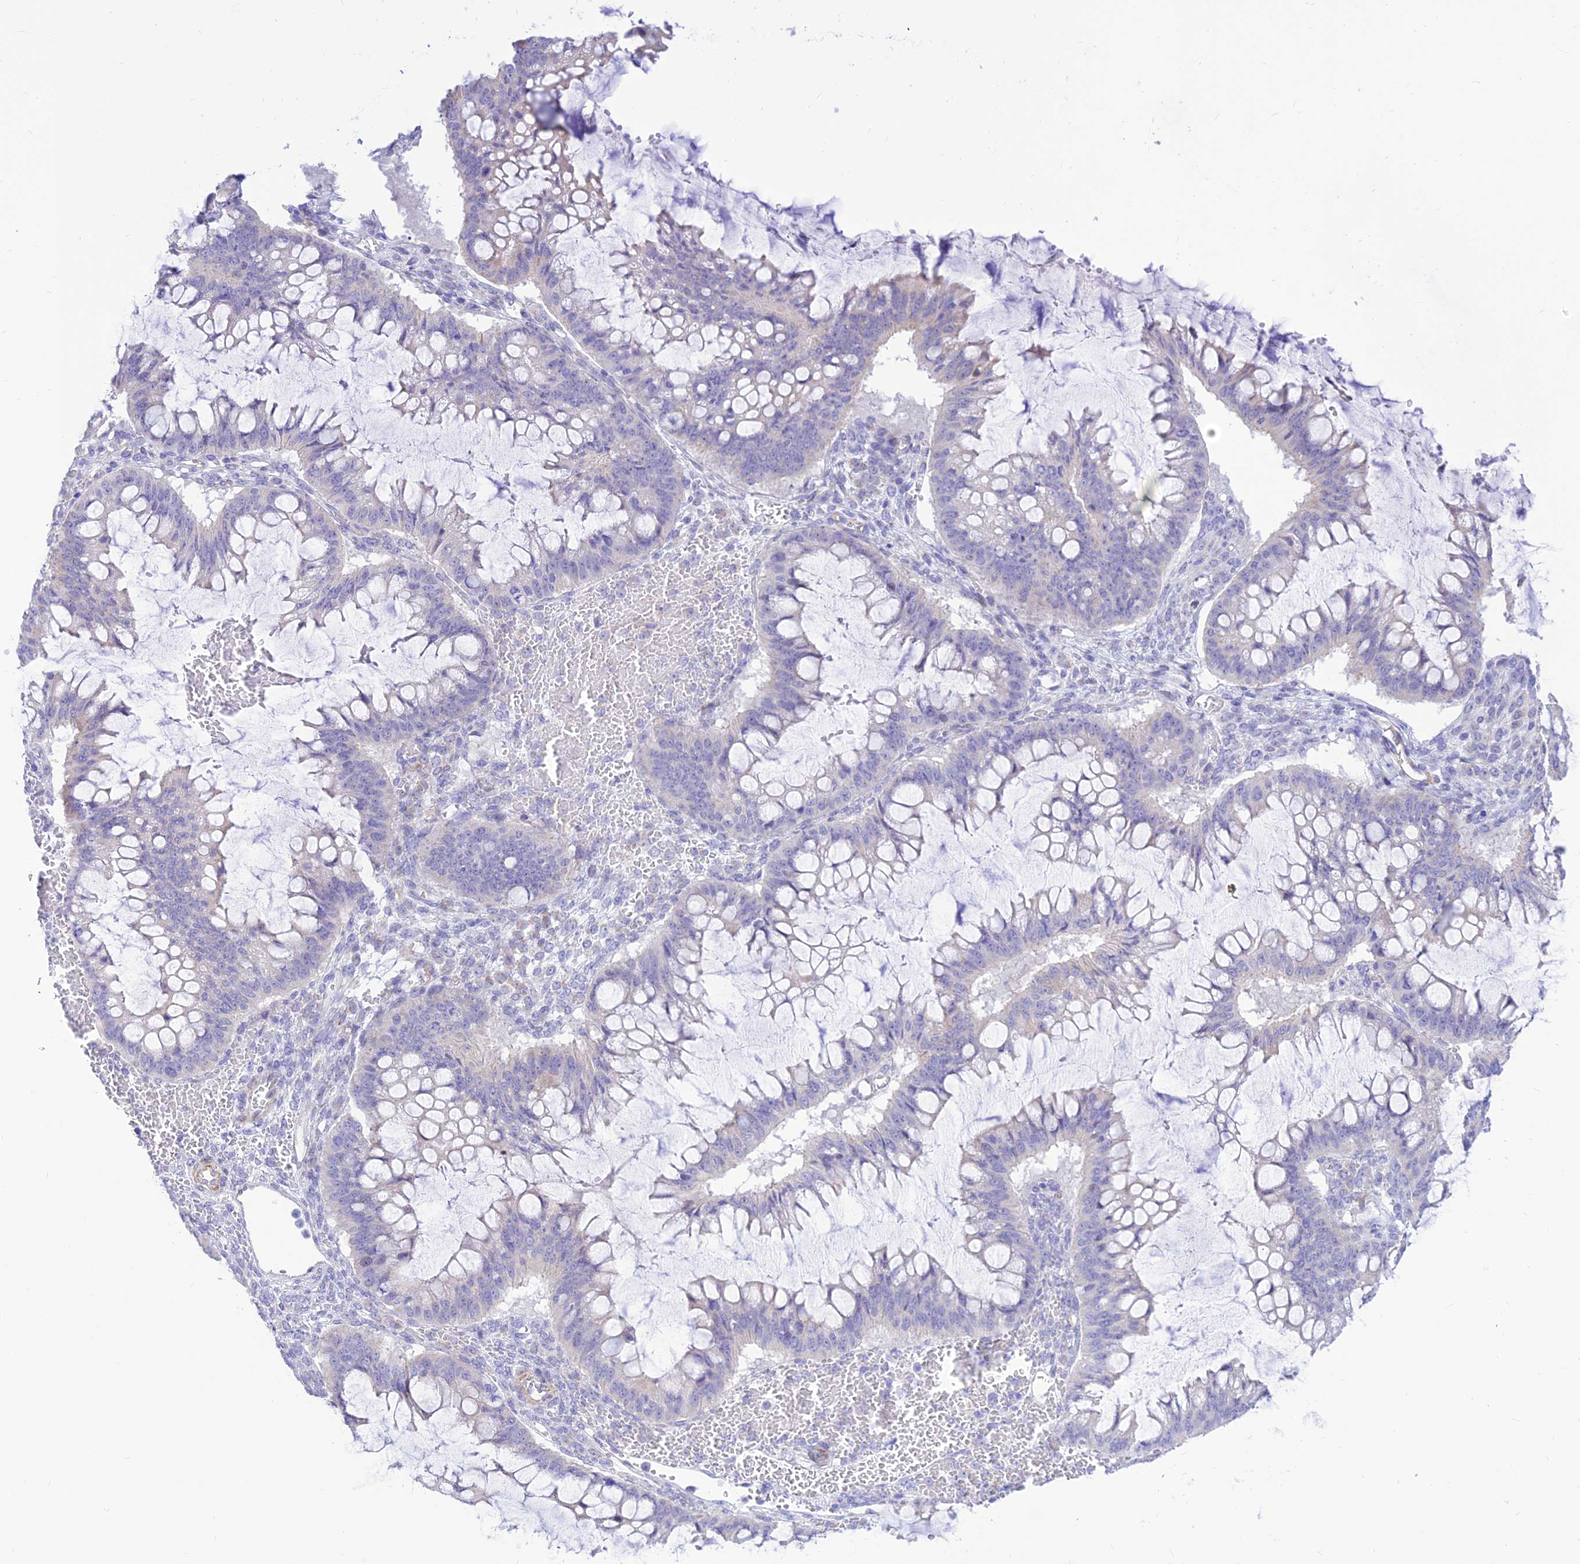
{"staining": {"intensity": "negative", "quantity": "none", "location": "none"}, "tissue": "ovarian cancer", "cell_type": "Tumor cells", "image_type": "cancer", "snomed": [{"axis": "morphology", "description": "Cystadenocarcinoma, mucinous, NOS"}, {"axis": "topography", "description": "Ovary"}], "caption": "An IHC image of mucinous cystadenocarcinoma (ovarian) is shown. There is no staining in tumor cells of mucinous cystadenocarcinoma (ovarian).", "gene": "FAM186B", "patient": {"sex": "female", "age": 73}}